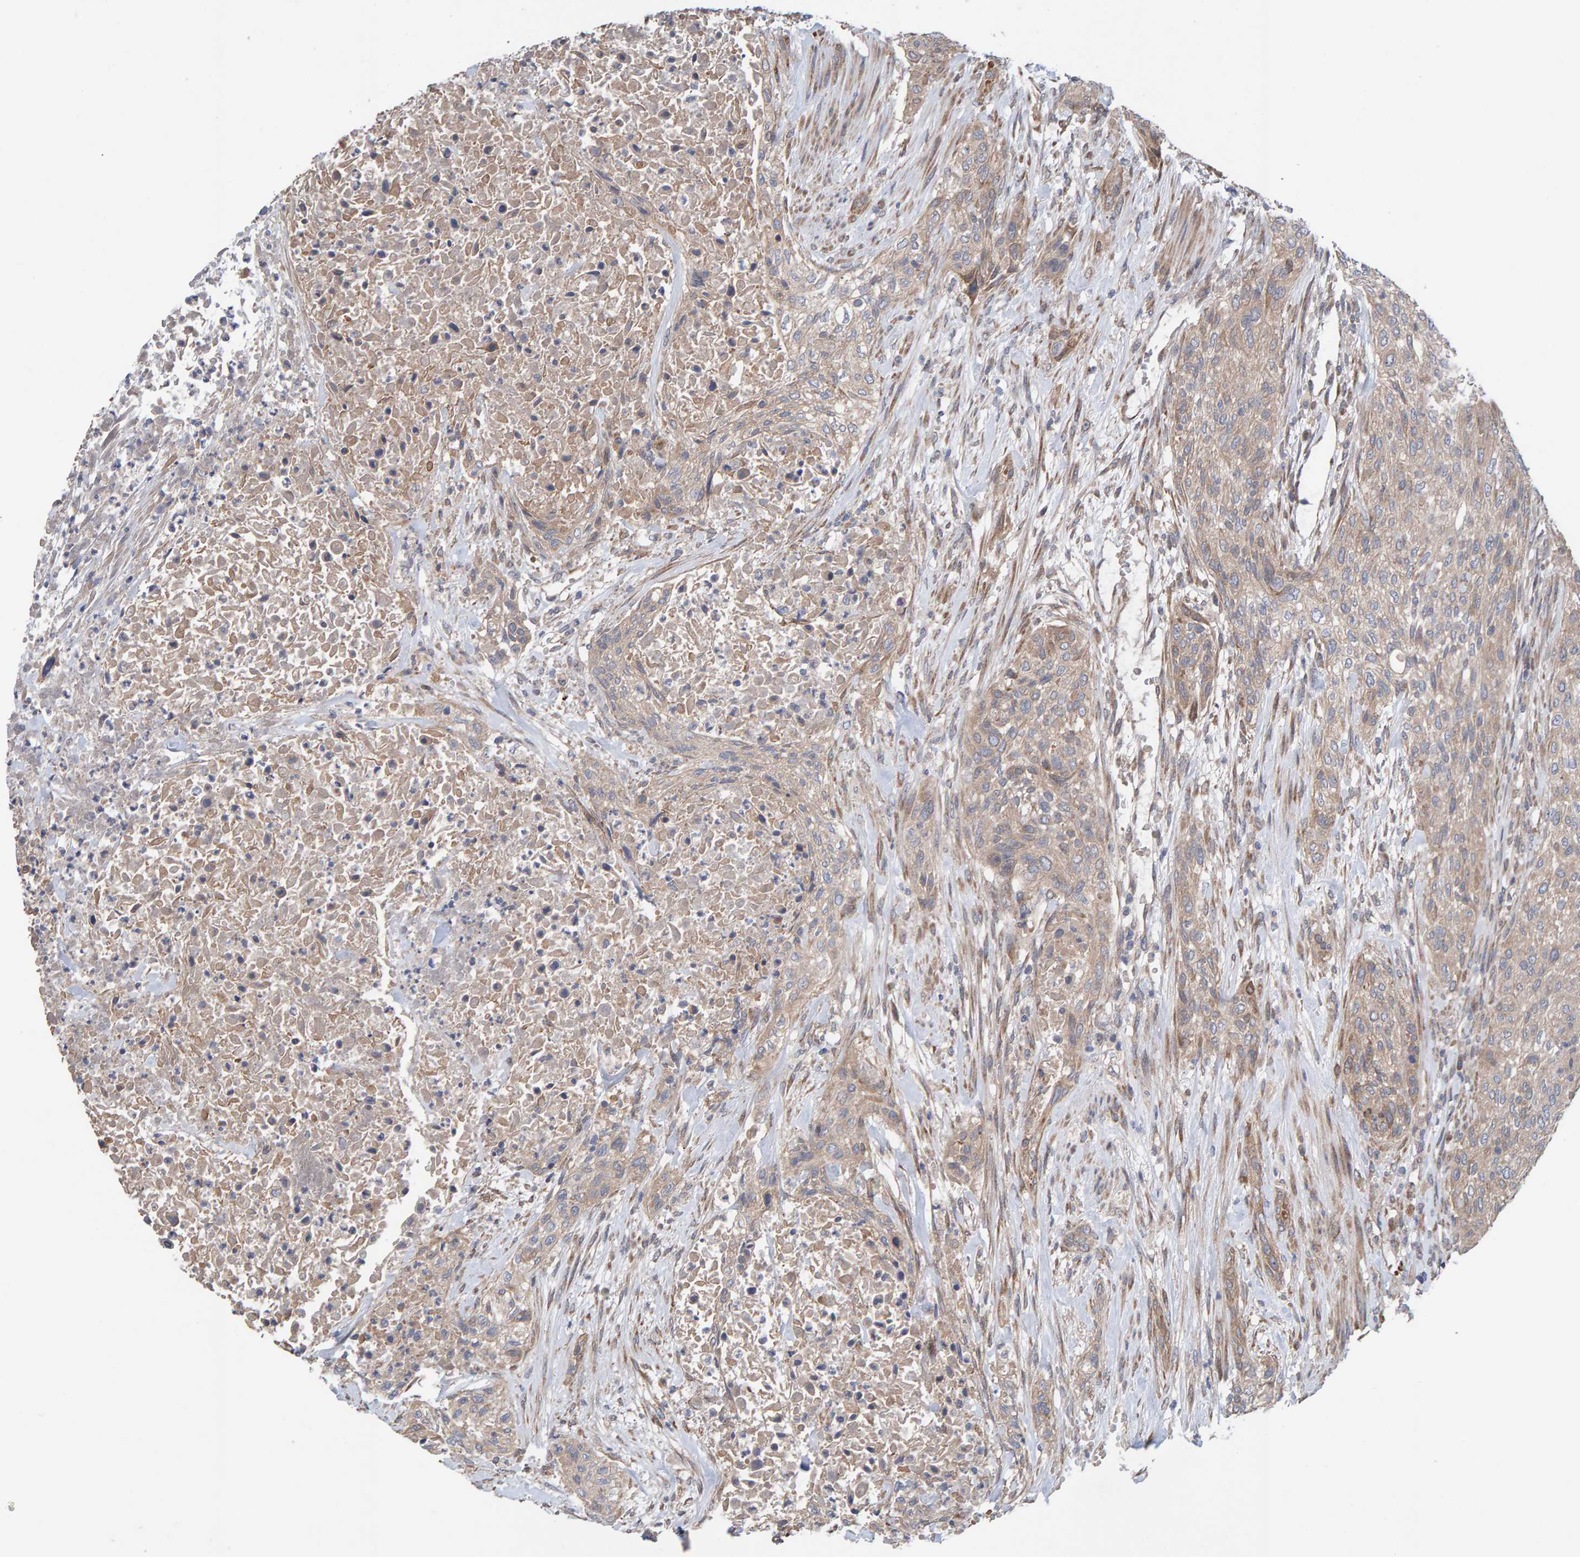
{"staining": {"intensity": "weak", "quantity": ">75%", "location": "cytoplasmic/membranous"}, "tissue": "urothelial cancer", "cell_type": "Tumor cells", "image_type": "cancer", "snomed": [{"axis": "morphology", "description": "Urothelial carcinoma, Low grade"}, {"axis": "morphology", "description": "Urothelial carcinoma, High grade"}, {"axis": "topography", "description": "Urinary bladder"}], "caption": "Immunohistochemical staining of urothelial cancer shows weak cytoplasmic/membranous protein positivity in approximately >75% of tumor cells. The protein is shown in brown color, while the nuclei are stained blue.", "gene": "LRSAM1", "patient": {"sex": "male", "age": 35}}